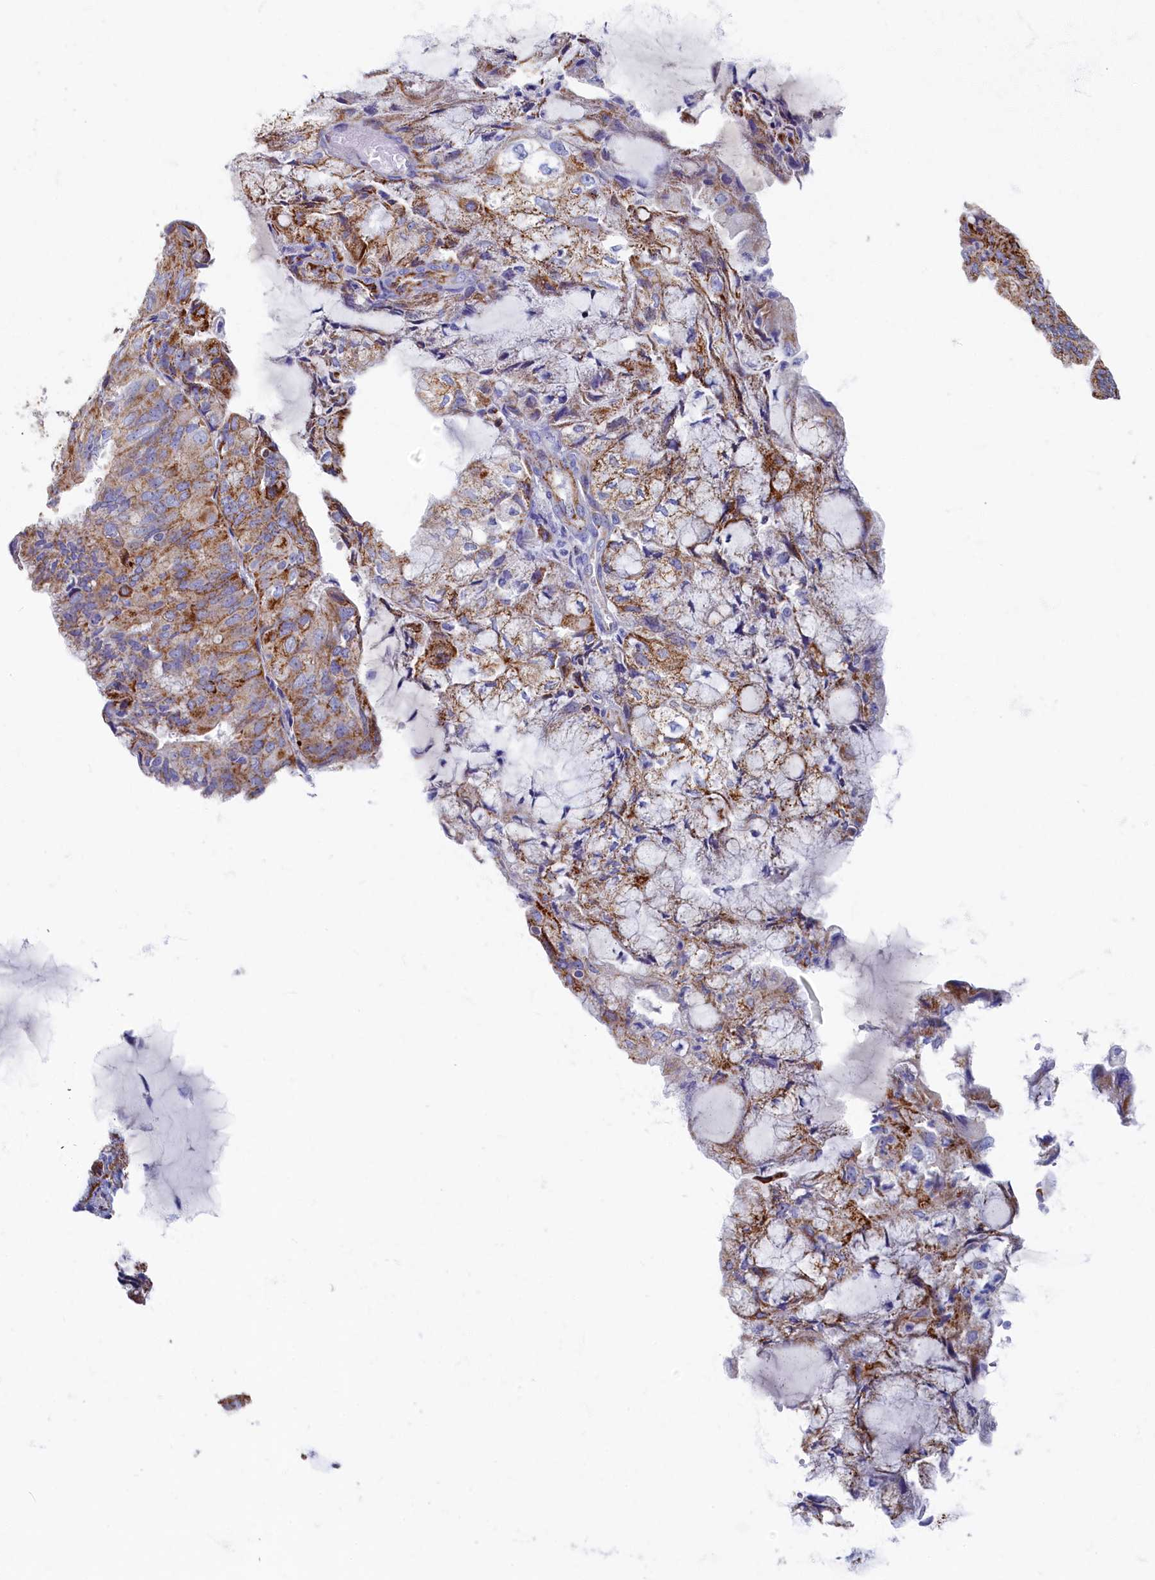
{"staining": {"intensity": "moderate", "quantity": ">75%", "location": "cytoplasmic/membranous"}, "tissue": "endometrial cancer", "cell_type": "Tumor cells", "image_type": "cancer", "snomed": [{"axis": "morphology", "description": "Adenocarcinoma, NOS"}, {"axis": "topography", "description": "Endometrium"}], "caption": "DAB (3,3'-diaminobenzidine) immunohistochemical staining of human endometrial cancer (adenocarcinoma) shows moderate cytoplasmic/membranous protein positivity in approximately >75% of tumor cells. The staining was performed using DAB to visualize the protein expression in brown, while the nuclei were stained in blue with hematoxylin (Magnification: 20x).", "gene": "OCIAD2", "patient": {"sex": "female", "age": 81}}